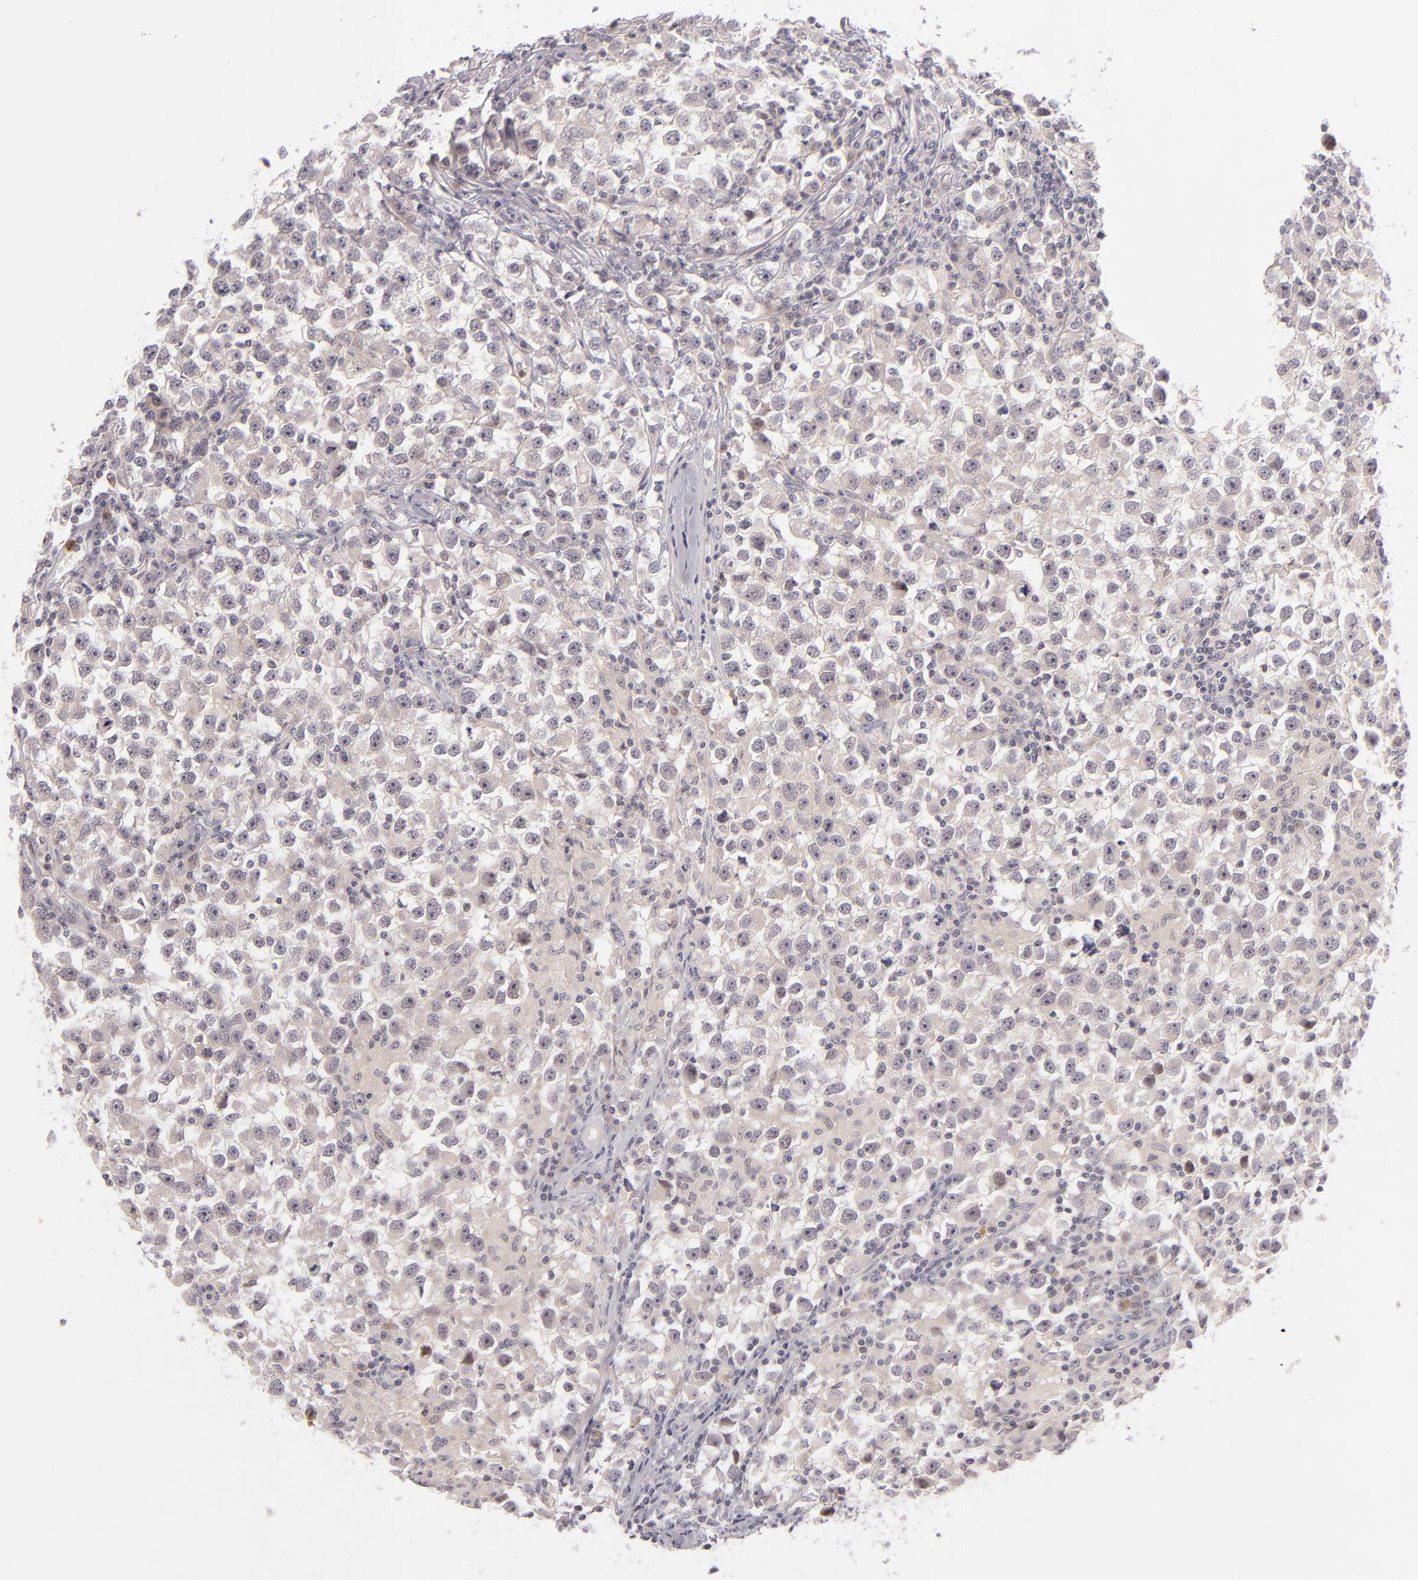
{"staining": {"intensity": "negative", "quantity": "none", "location": "none"}, "tissue": "testis cancer", "cell_type": "Tumor cells", "image_type": "cancer", "snomed": [{"axis": "morphology", "description": "Seminoma, NOS"}, {"axis": "topography", "description": "Testis"}], "caption": "This is a micrograph of immunohistochemistry staining of testis cancer (seminoma), which shows no positivity in tumor cells.", "gene": "FAM181A", "patient": {"sex": "male", "age": 33}}